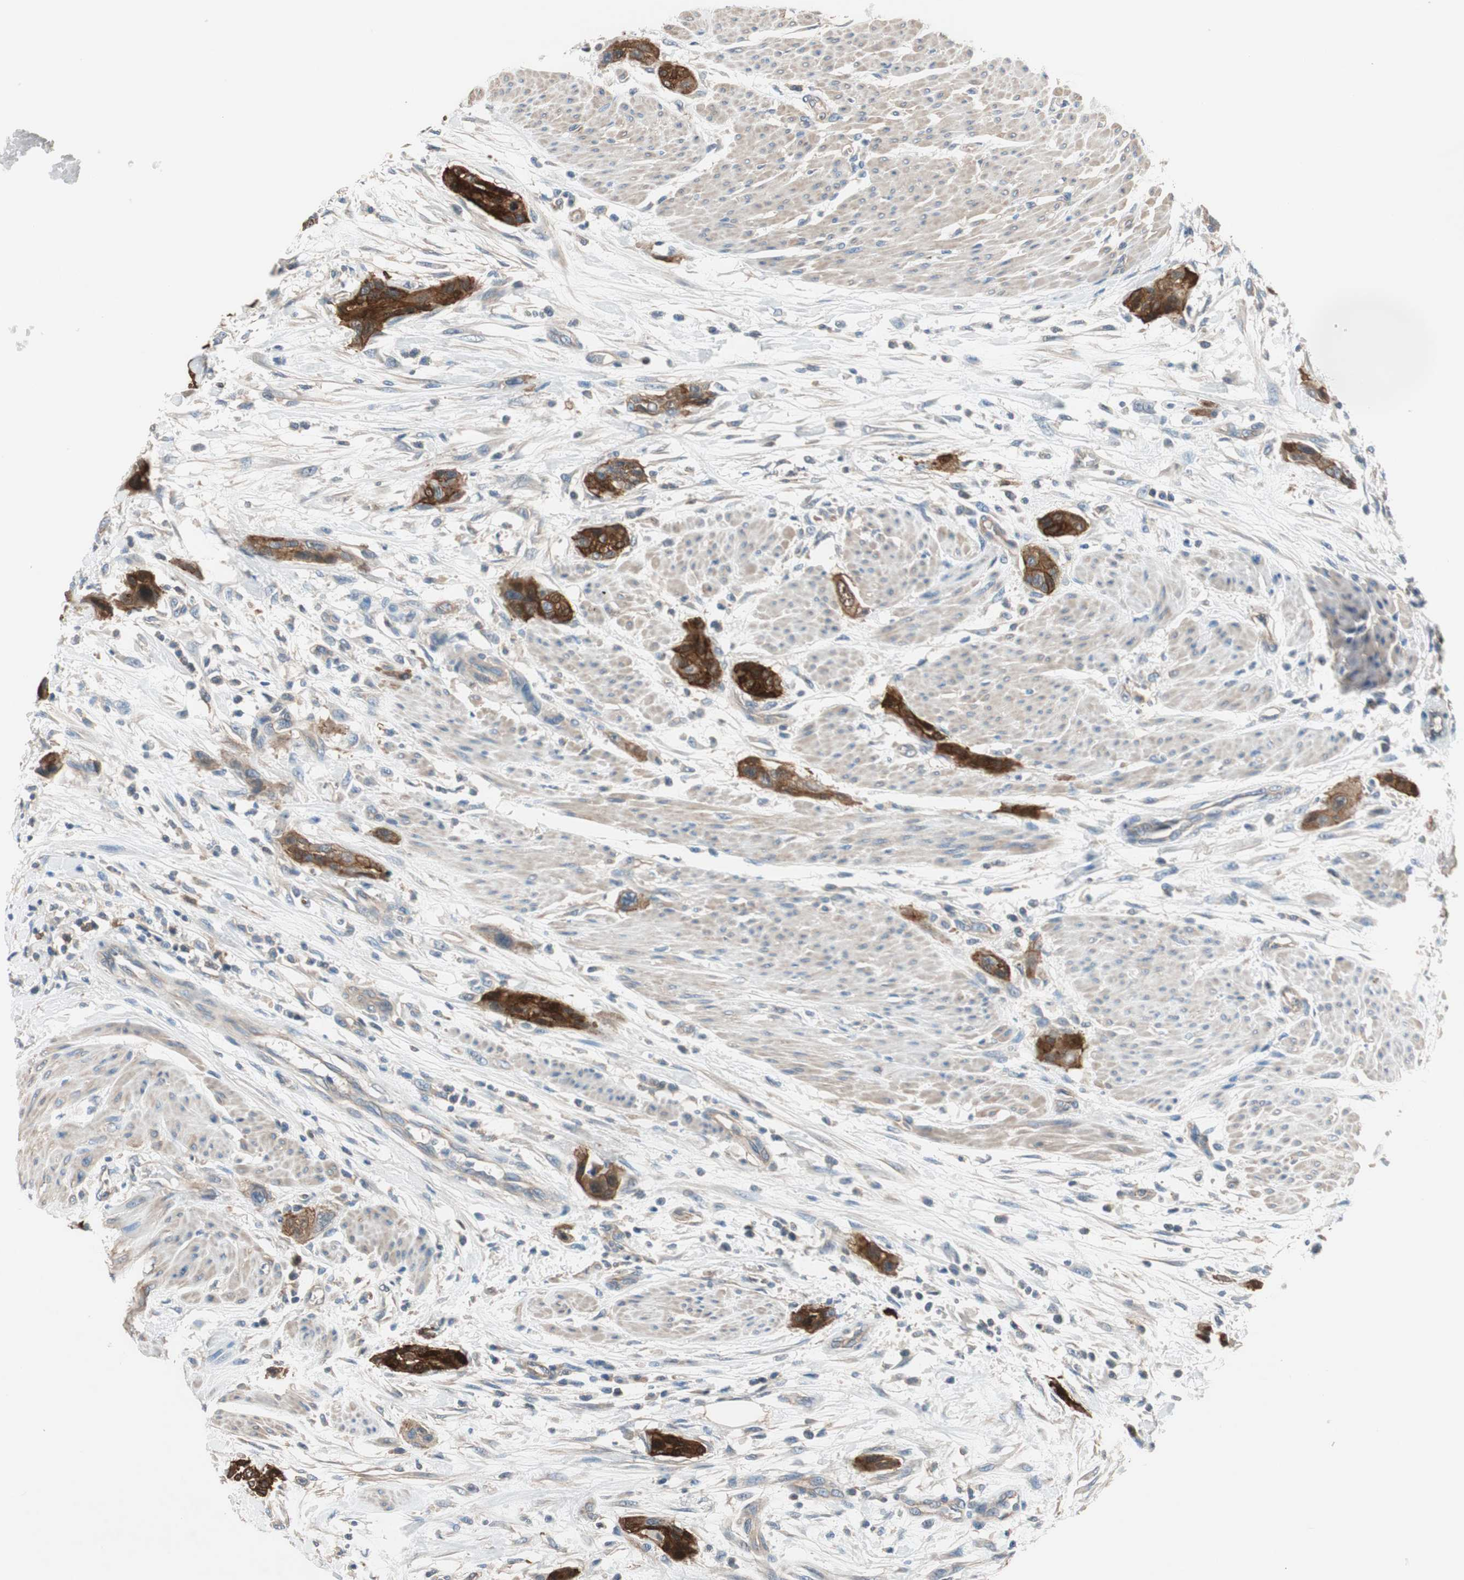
{"staining": {"intensity": "strong", "quantity": ">75%", "location": "cytoplasmic/membranous"}, "tissue": "urothelial cancer", "cell_type": "Tumor cells", "image_type": "cancer", "snomed": [{"axis": "morphology", "description": "Urothelial carcinoma, High grade"}, {"axis": "topography", "description": "Urinary bladder"}], "caption": "Immunohistochemistry (IHC) histopathology image of human urothelial cancer stained for a protein (brown), which demonstrates high levels of strong cytoplasmic/membranous staining in about >75% of tumor cells.", "gene": "CALML3", "patient": {"sex": "male", "age": 35}}